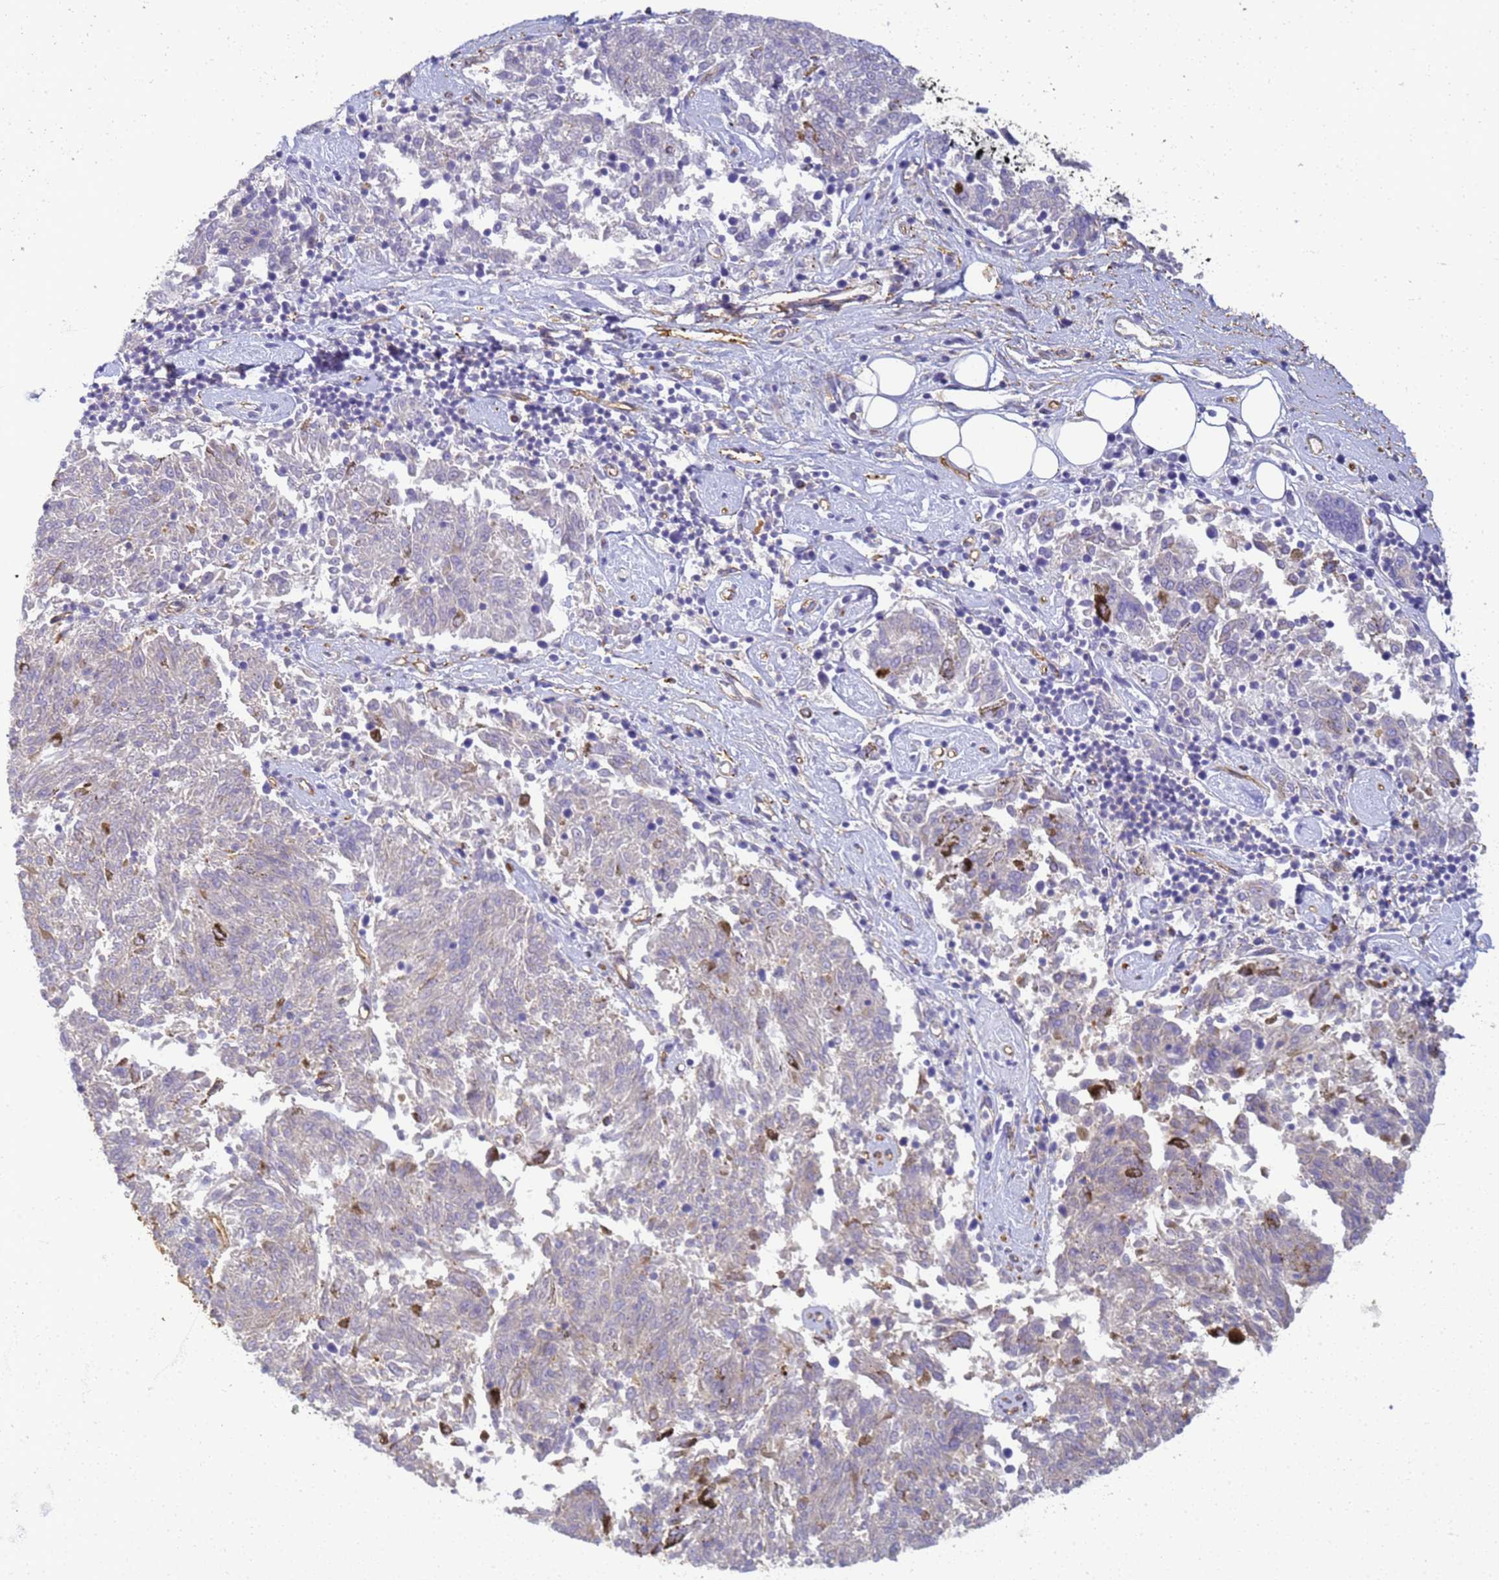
{"staining": {"intensity": "negative", "quantity": "none", "location": "none"}, "tissue": "melanoma", "cell_type": "Tumor cells", "image_type": "cancer", "snomed": [{"axis": "morphology", "description": "Malignant melanoma, NOS"}, {"axis": "topography", "description": "Skin"}], "caption": "The immunohistochemistry (IHC) micrograph has no significant expression in tumor cells of melanoma tissue. The staining is performed using DAB (3,3'-diaminobenzidine) brown chromogen with nuclei counter-stained in using hematoxylin.", "gene": "GON4L", "patient": {"sex": "female", "age": 72}}